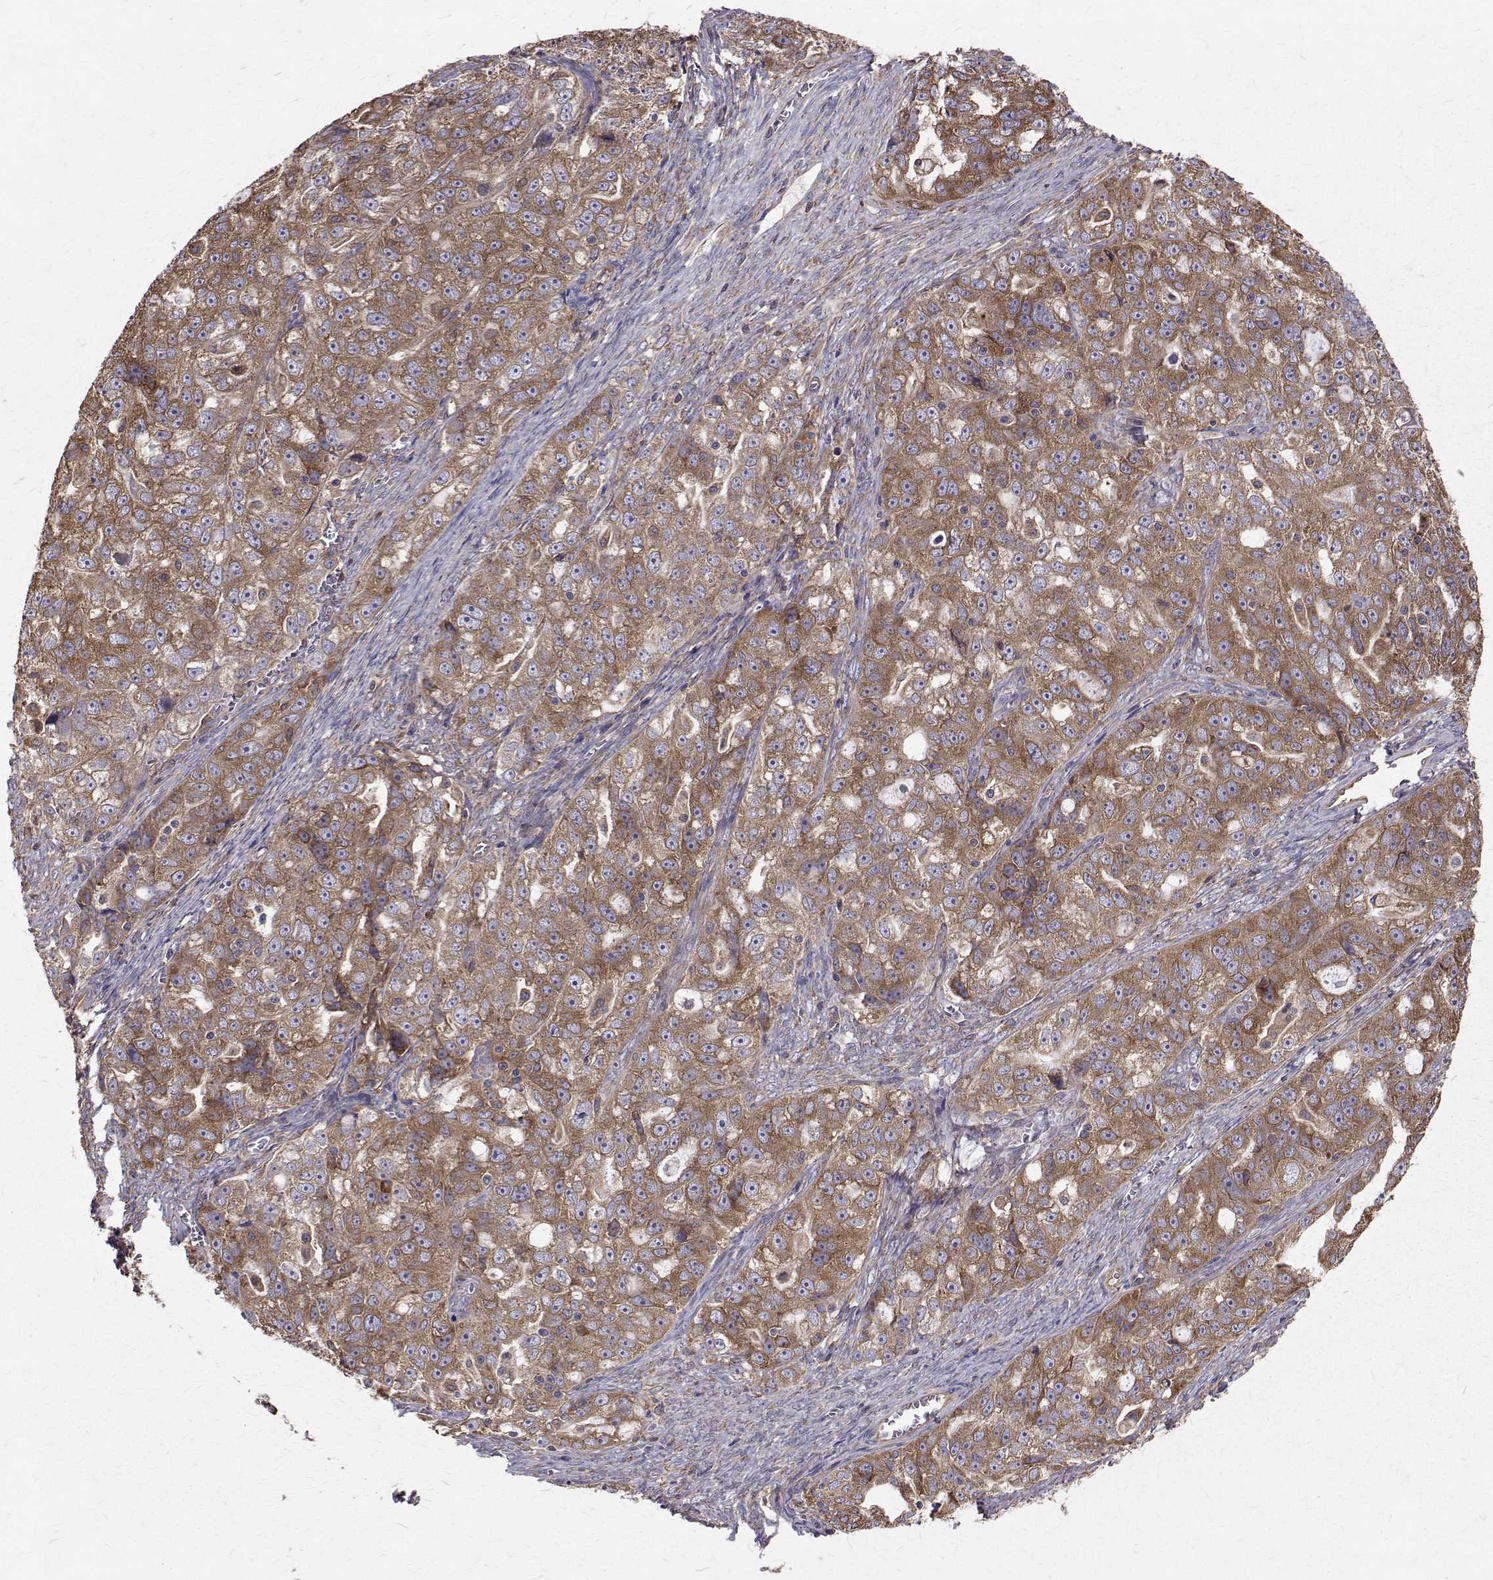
{"staining": {"intensity": "moderate", "quantity": ">75%", "location": "cytoplasmic/membranous"}, "tissue": "ovarian cancer", "cell_type": "Tumor cells", "image_type": "cancer", "snomed": [{"axis": "morphology", "description": "Cystadenocarcinoma, serous, NOS"}, {"axis": "topography", "description": "Ovary"}], "caption": "Immunohistochemical staining of ovarian cancer (serous cystadenocarcinoma) exhibits medium levels of moderate cytoplasmic/membranous staining in approximately >75% of tumor cells.", "gene": "FARSB", "patient": {"sex": "female", "age": 51}}